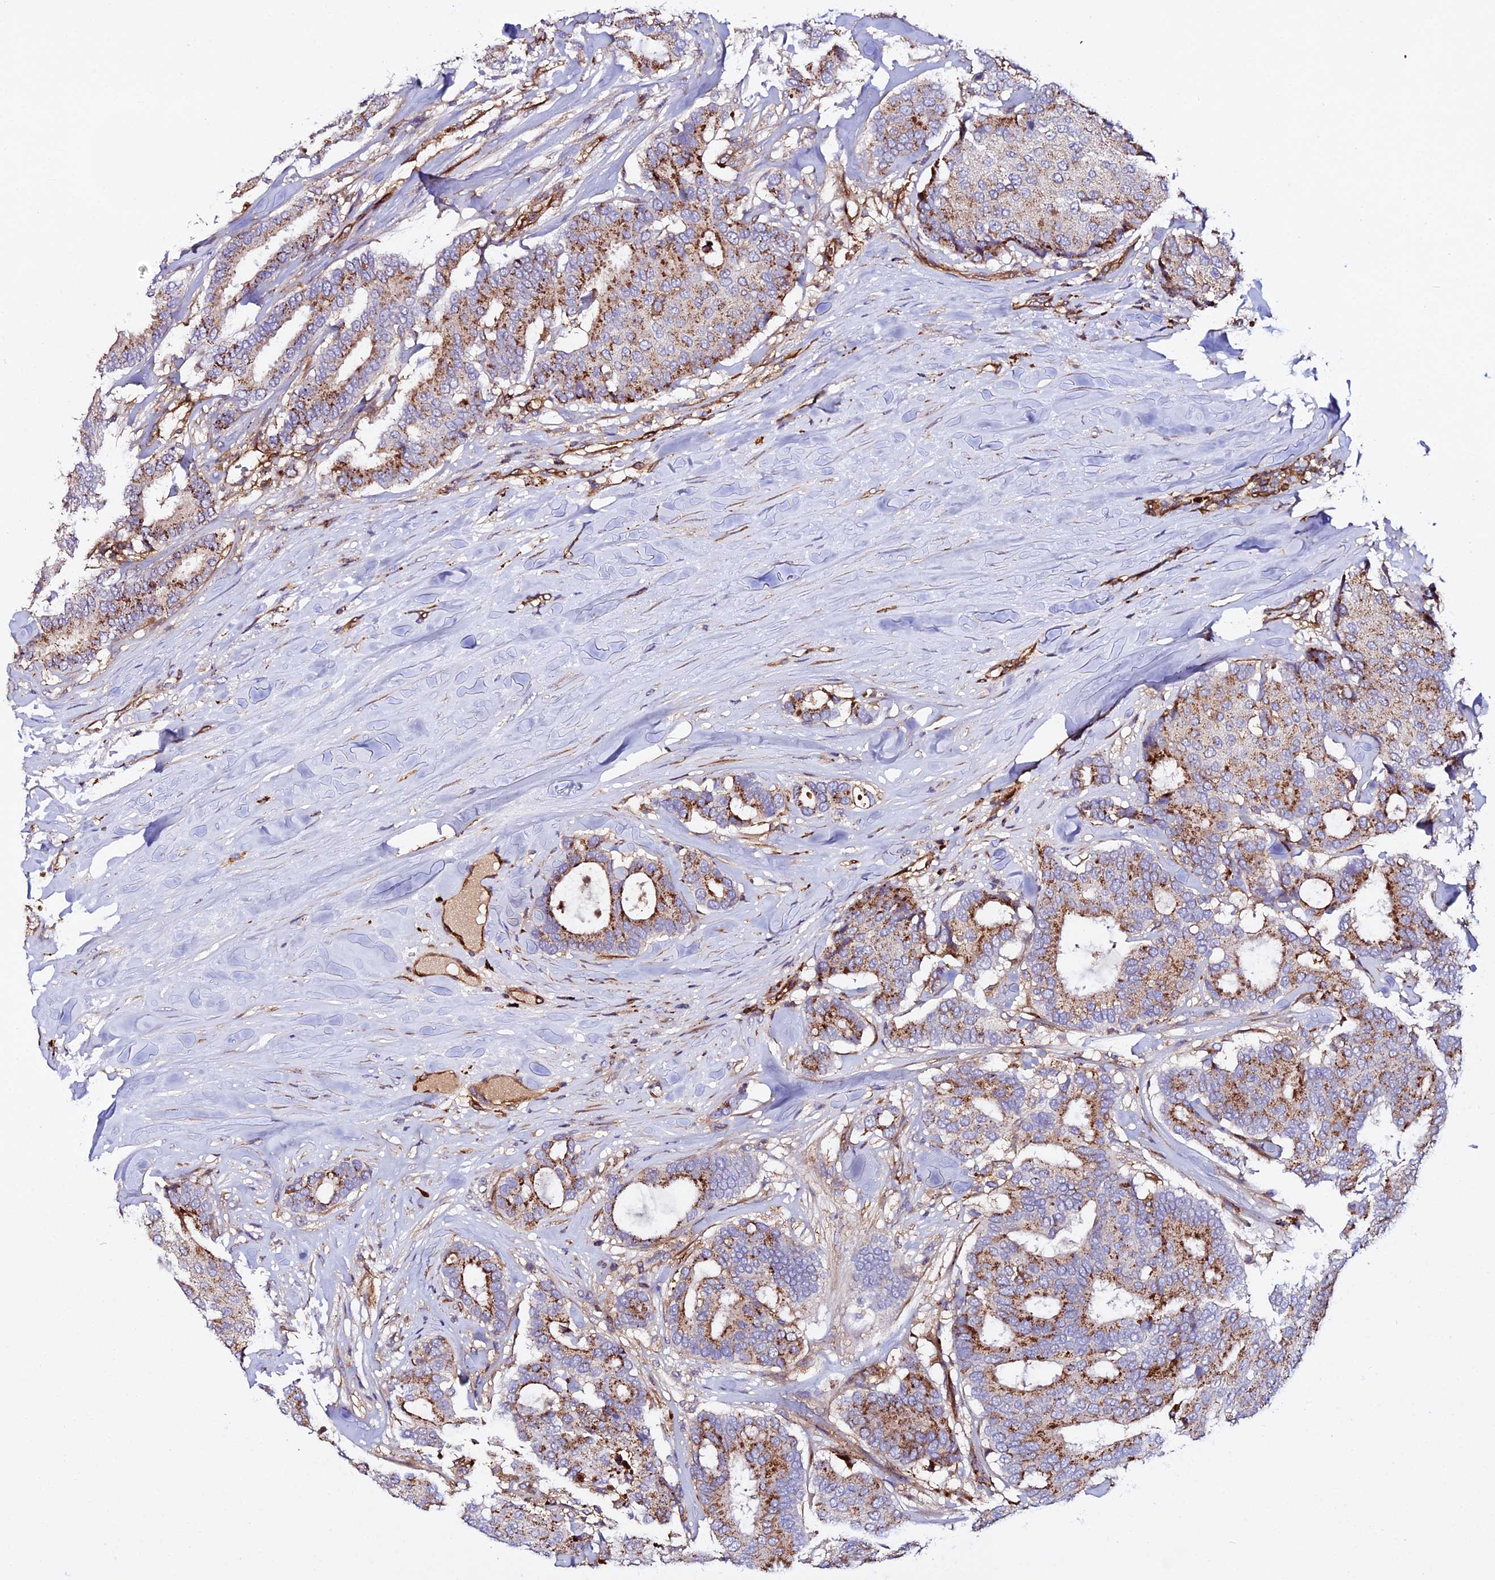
{"staining": {"intensity": "strong", "quantity": "25%-75%", "location": "cytoplasmic/membranous"}, "tissue": "breast cancer", "cell_type": "Tumor cells", "image_type": "cancer", "snomed": [{"axis": "morphology", "description": "Duct carcinoma"}, {"axis": "topography", "description": "Breast"}], "caption": "Breast intraductal carcinoma stained with a brown dye reveals strong cytoplasmic/membranous positive expression in about 25%-75% of tumor cells.", "gene": "TRPV2", "patient": {"sex": "female", "age": 75}}